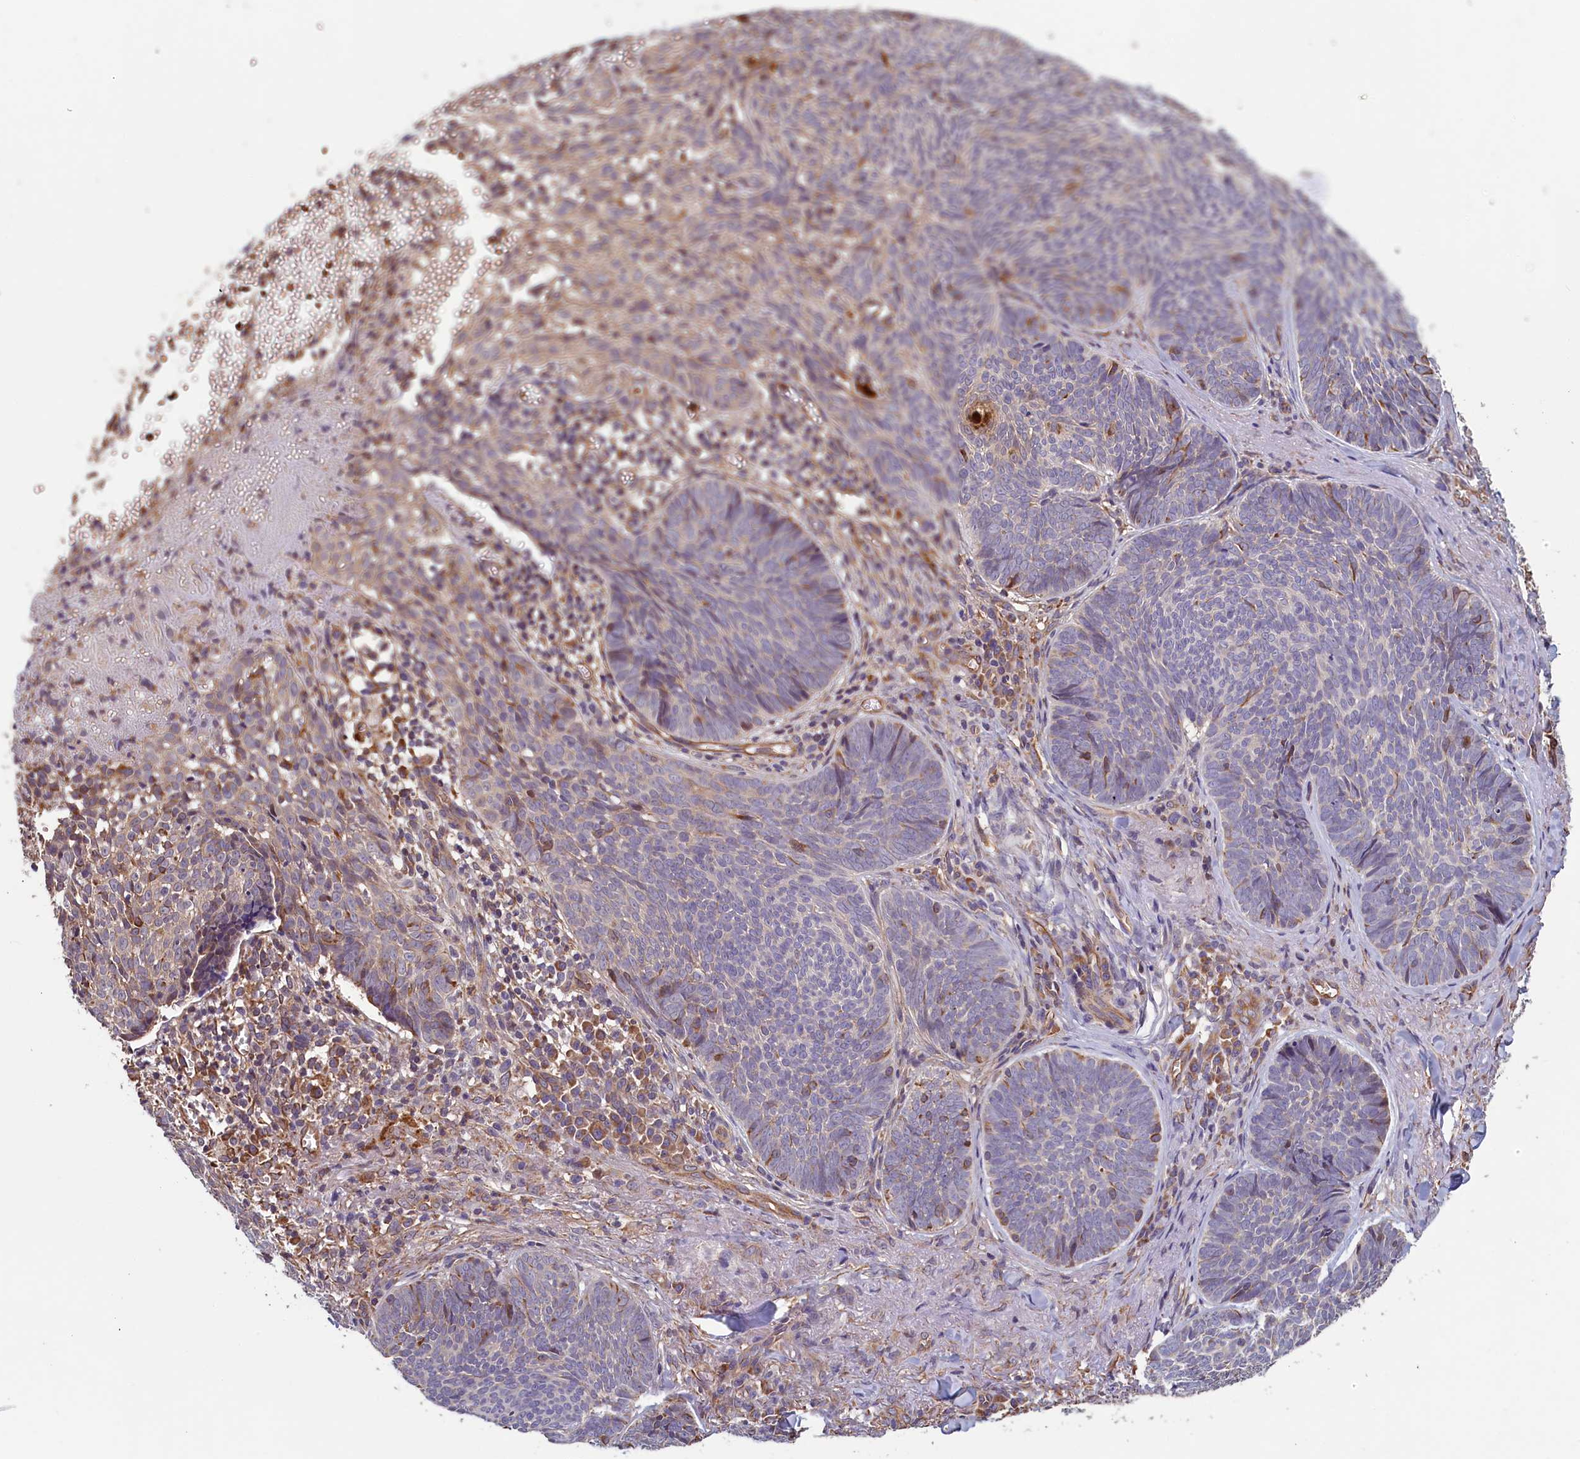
{"staining": {"intensity": "moderate", "quantity": "<25%", "location": "cytoplasmic/membranous"}, "tissue": "skin cancer", "cell_type": "Tumor cells", "image_type": "cancer", "snomed": [{"axis": "morphology", "description": "Basal cell carcinoma"}, {"axis": "topography", "description": "Skin"}], "caption": "The immunohistochemical stain highlights moderate cytoplasmic/membranous expression in tumor cells of skin cancer tissue. Immunohistochemistry stains the protein of interest in brown and the nuclei are stained blue.", "gene": "ACSBG1", "patient": {"sex": "female", "age": 74}}